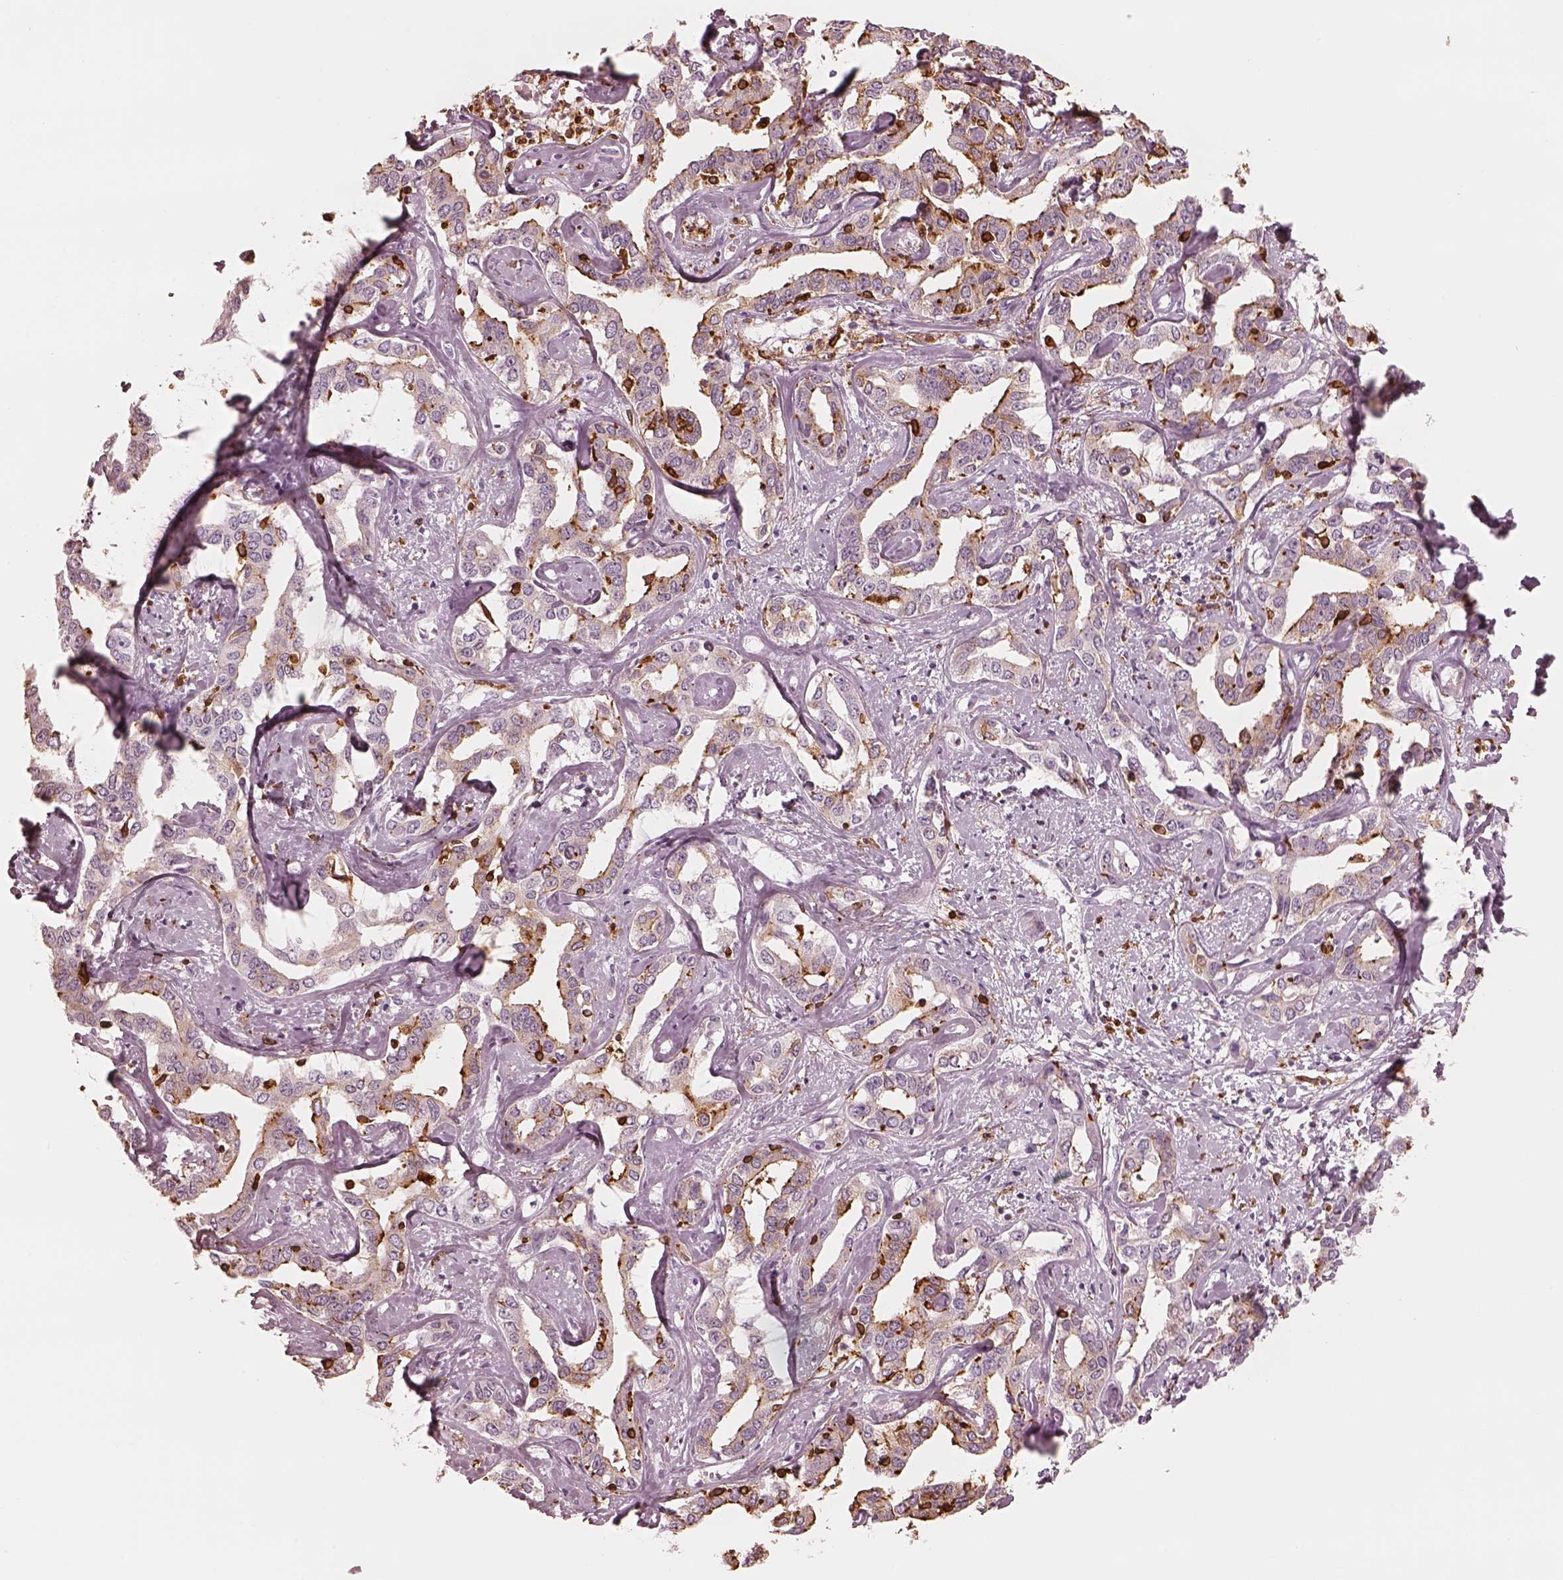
{"staining": {"intensity": "moderate", "quantity": "<25%", "location": "cytoplasmic/membranous"}, "tissue": "liver cancer", "cell_type": "Tumor cells", "image_type": "cancer", "snomed": [{"axis": "morphology", "description": "Cholangiocarcinoma"}, {"axis": "topography", "description": "Liver"}], "caption": "Protein expression analysis of cholangiocarcinoma (liver) reveals moderate cytoplasmic/membranous positivity in approximately <25% of tumor cells.", "gene": "ALOX5", "patient": {"sex": "male", "age": 59}}